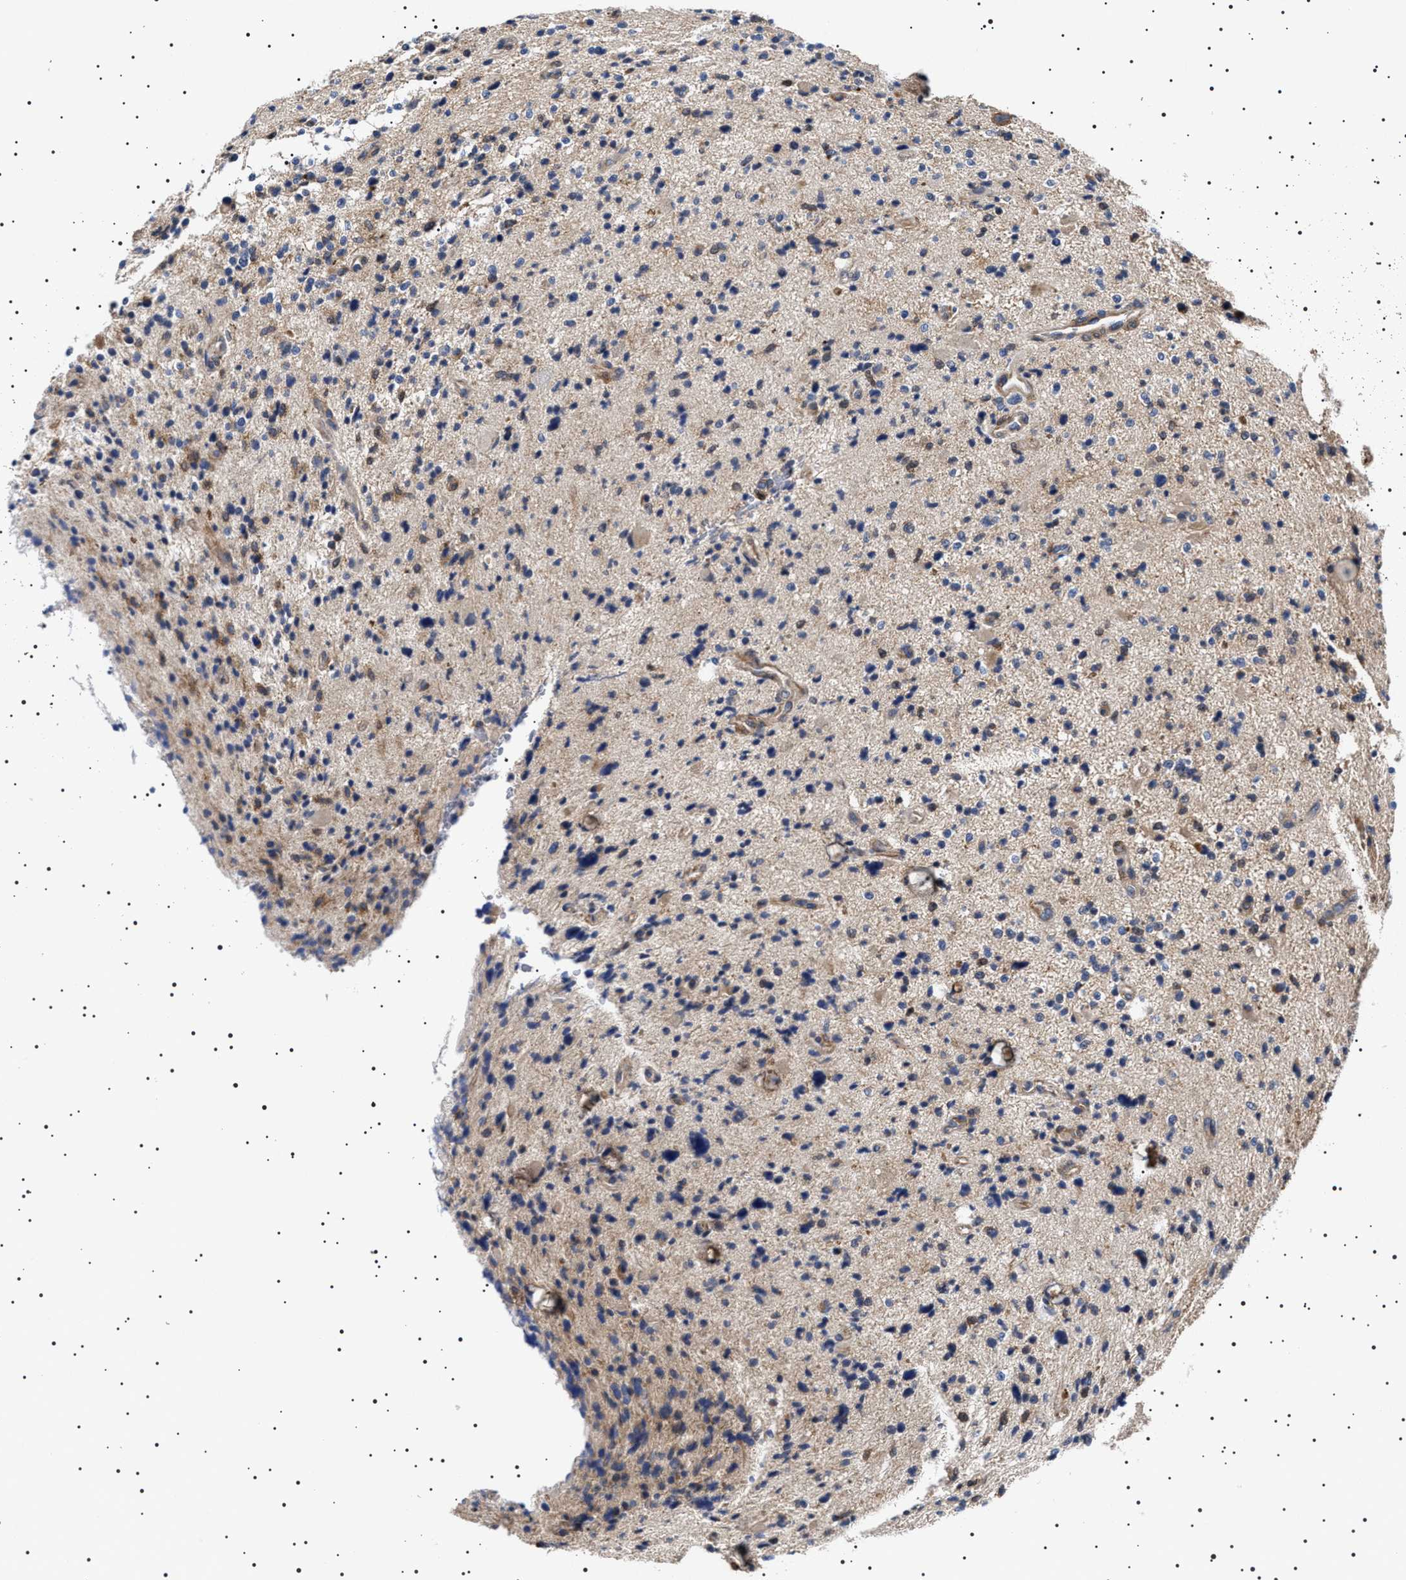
{"staining": {"intensity": "moderate", "quantity": "<25%", "location": "cytoplasmic/membranous"}, "tissue": "glioma", "cell_type": "Tumor cells", "image_type": "cancer", "snomed": [{"axis": "morphology", "description": "Glioma, malignant, High grade"}, {"axis": "topography", "description": "Brain"}], "caption": "High-grade glioma (malignant) stained for a protein exhibits moderate cytoplasmic/membranous positivity in tumor cells.", "gene": "SLC4A7", "patient": {"sex": "male", "age": 48}}